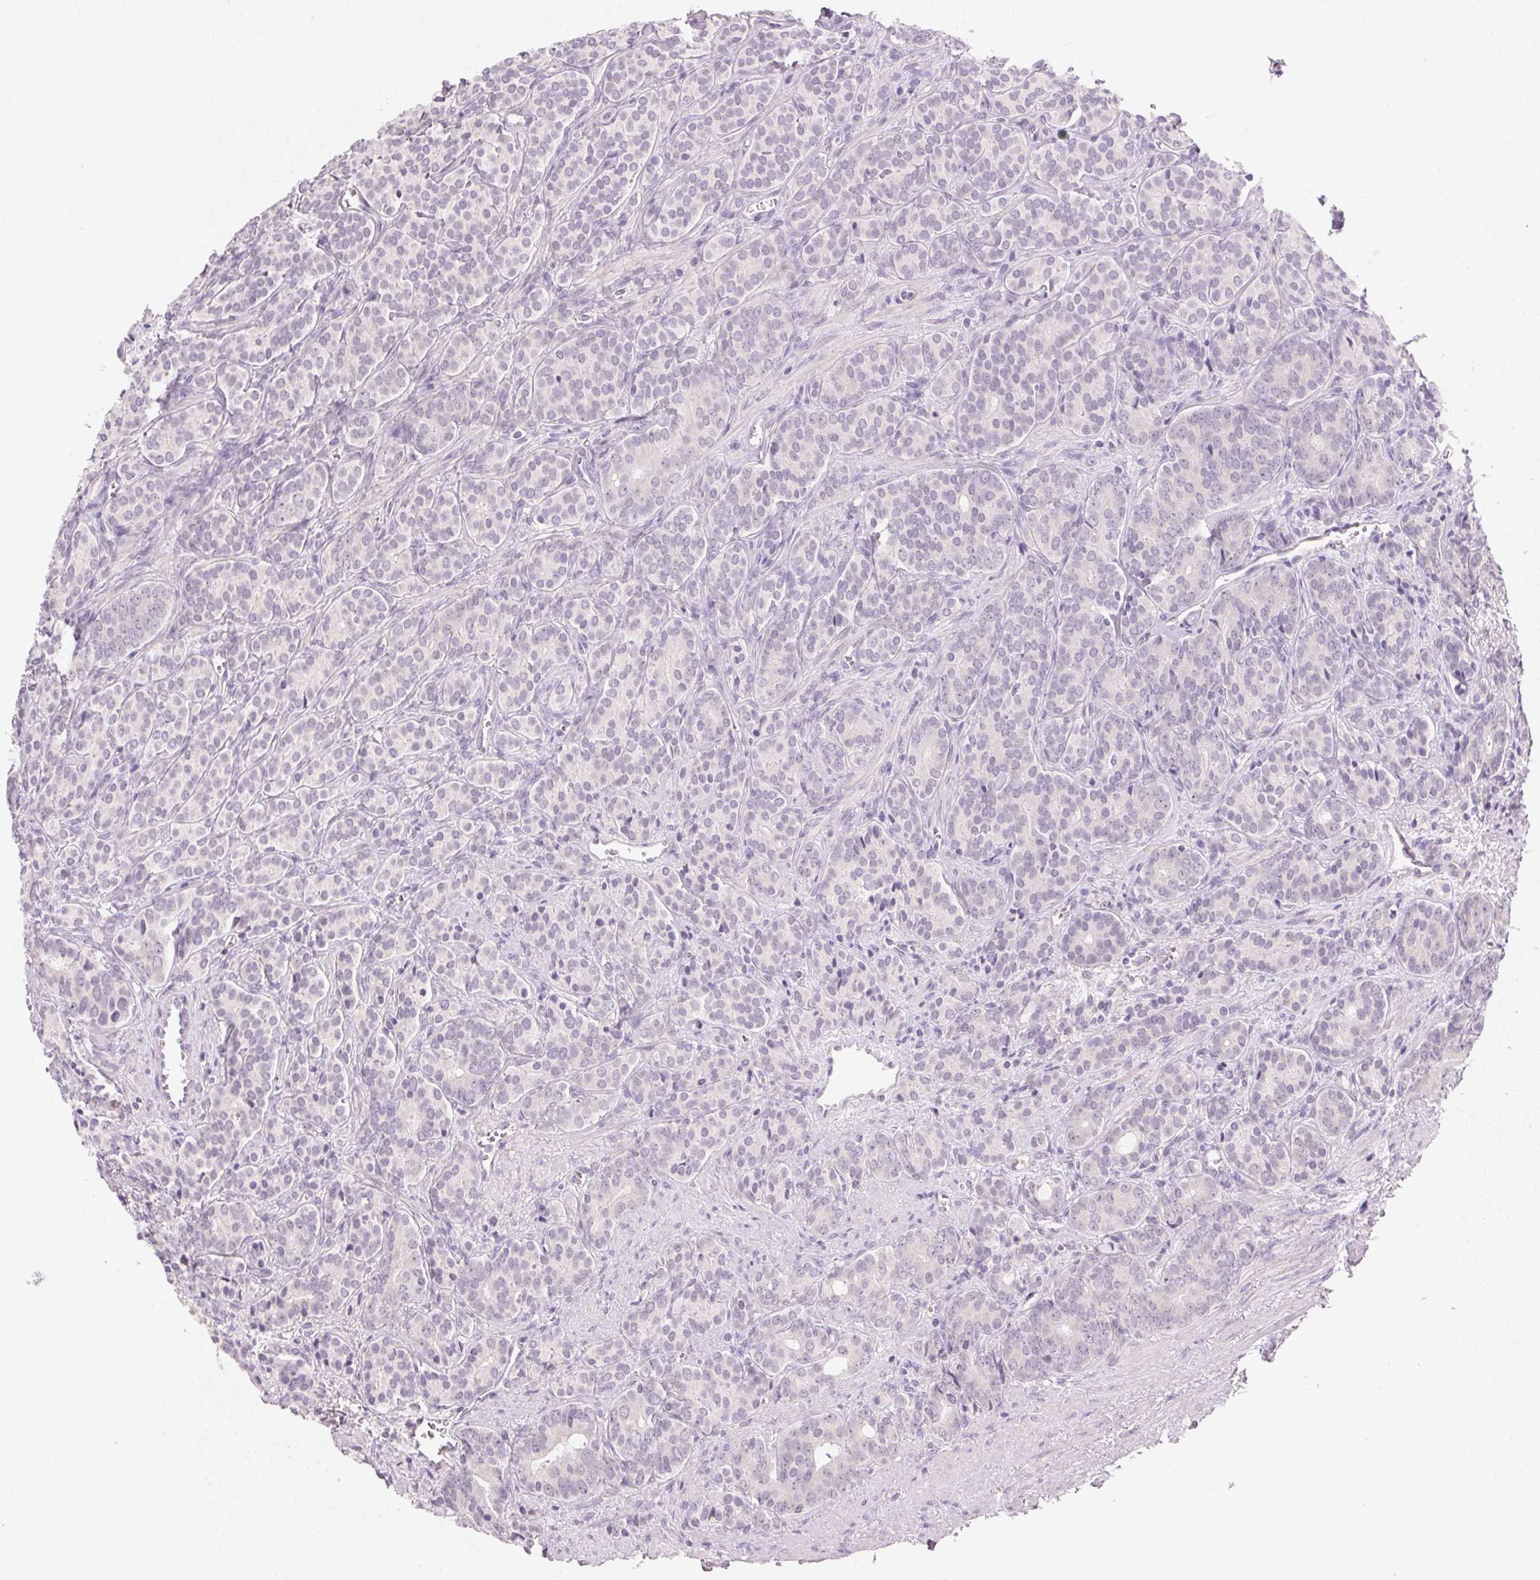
{"staining": {"intensity": "negative", "quantity": "none", "location": "none"}, "tissue": "prostate cancer", "cell_type": "Tumor cells", "image_type": "cancer", "snomed": [{"axis": "morphology", "description": "Adenocarcinoma, High grade"}, {"axis": "topography", "description": "Prostate"}], "caption": "Adenocarcinoma (high-grade) (prostate) stained for a protein using immunohistochemistry (IHC) demonstrates no staining tumor cells.", "gene": "CYP11B1", "patient": {"sex": "male", "age": 84}}